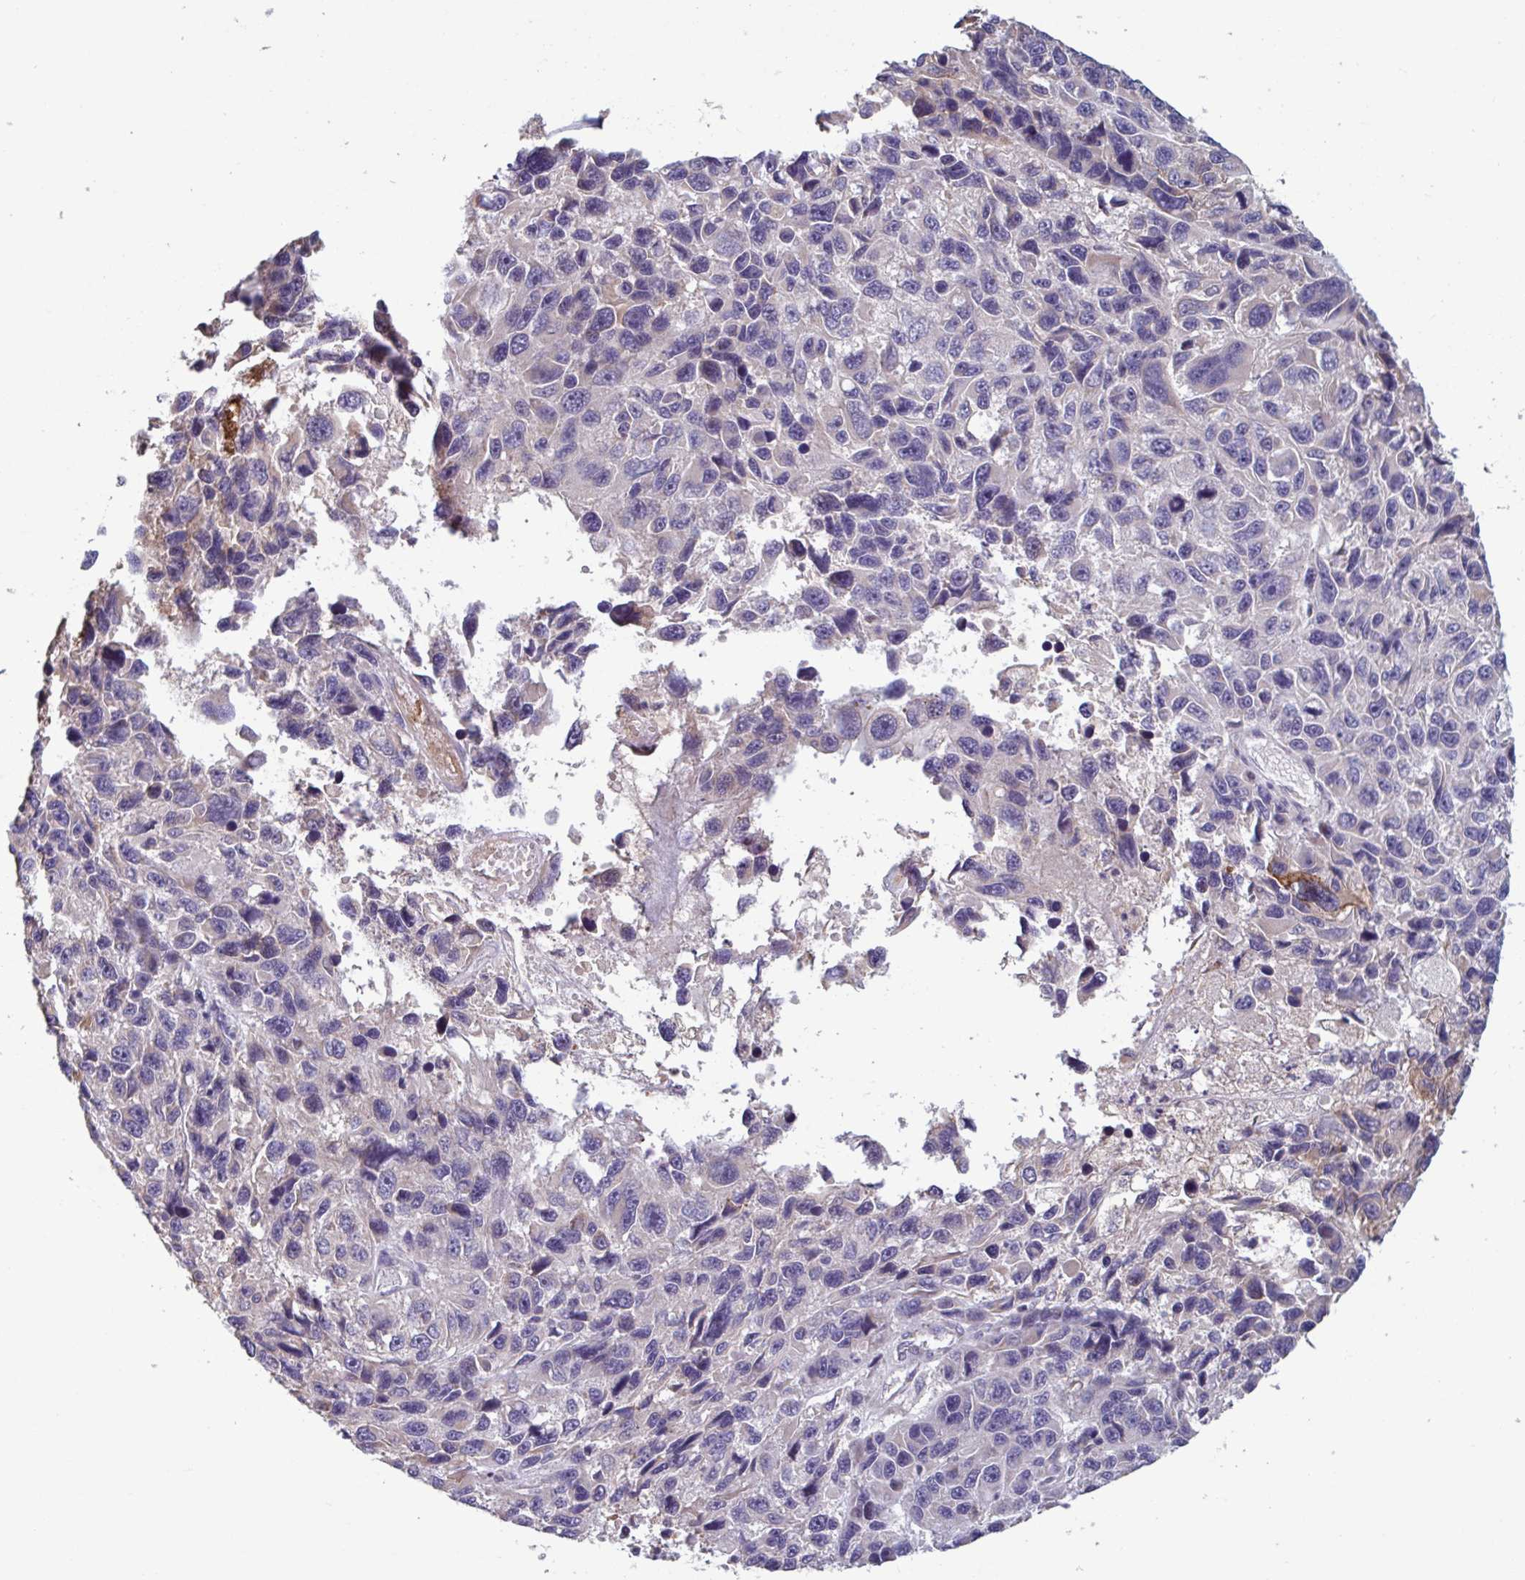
{"staining": {"intensity": "negative", "quantity": "none", "location": "none"}, "tissue": "melanoma", "cell_type": "Tumor cells", "image_type": "cancer", "snomed": [{"axis": "morphology", "description": "Malignant melanoma, NOS"}, {"axis": "topography", "description": "Skin"}], "caption": "Tumor cells show no significant staining in melanoma.", "gene": "CD1E", "patient": {"sex": "male", "age": 53}}